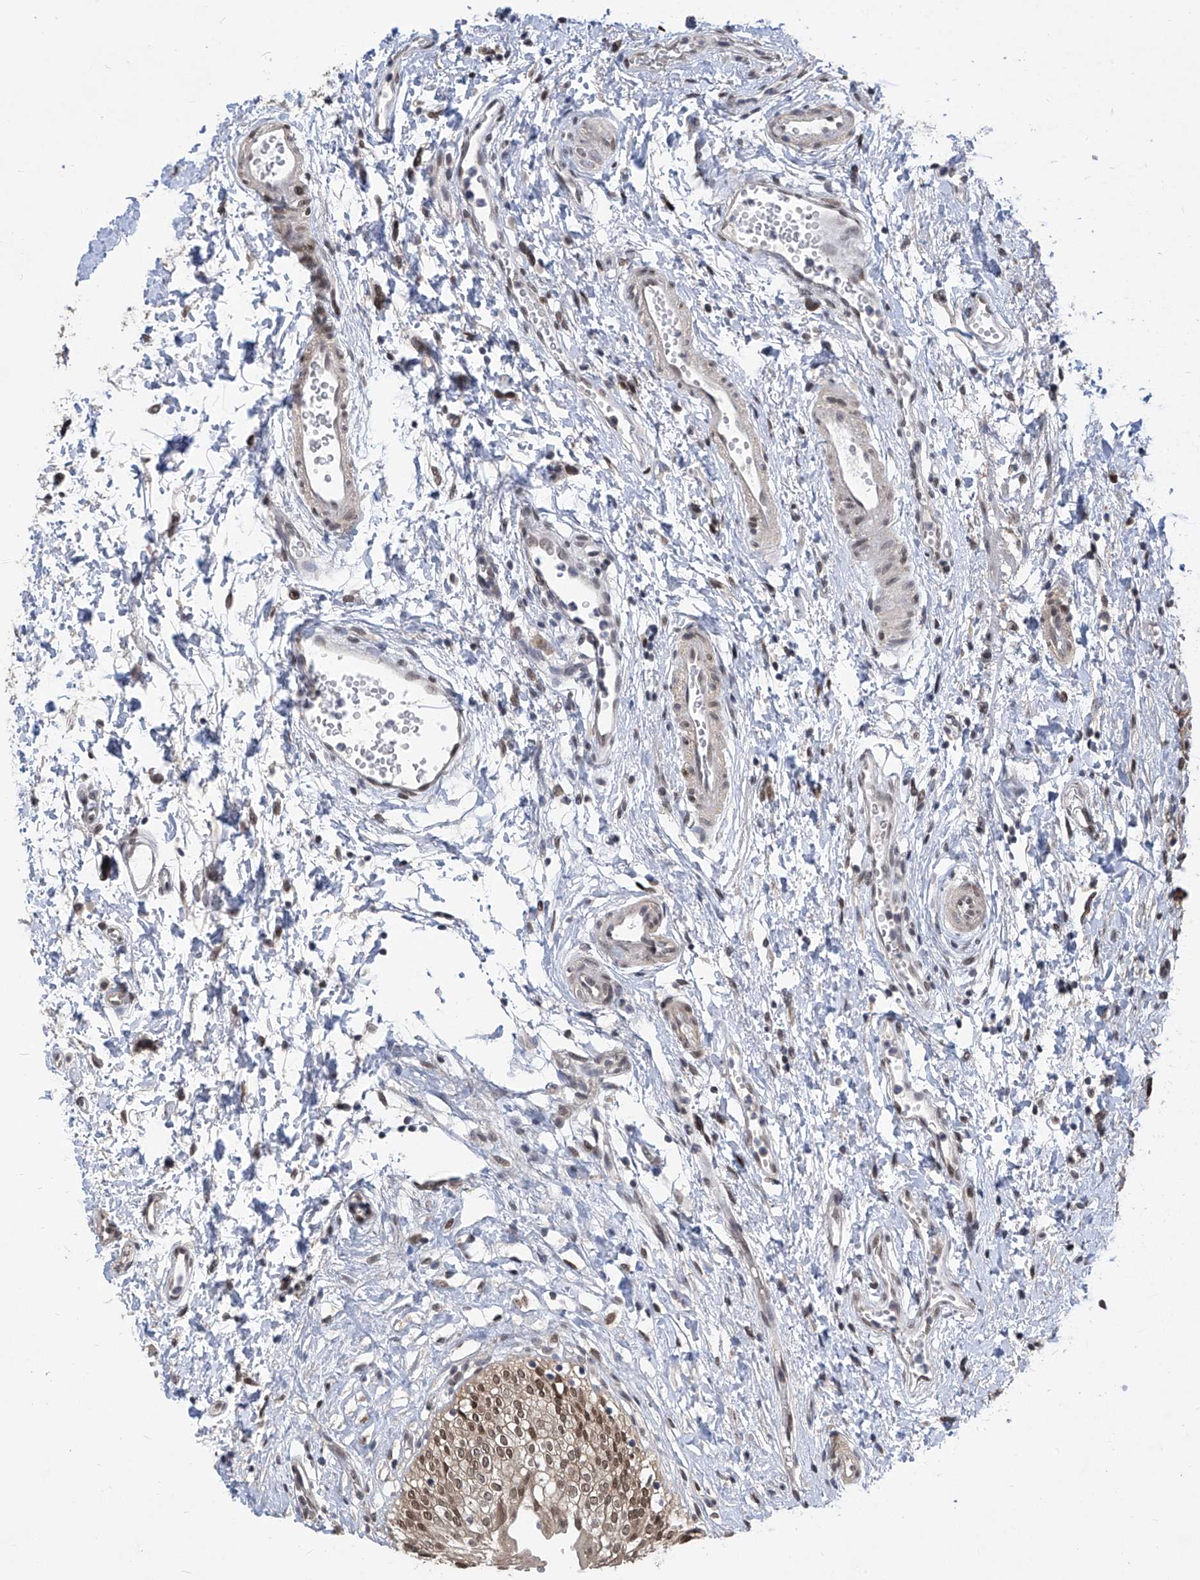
{"staining": {"intensity": "moderate", "quantity": ">75%", "location": "cytoplasmic/membranous,nuclear"}, "tissue": "urinary bladder", "cell_type": "Urothelial cells", "image_type": "normal", "snomed": [{"axis": "morphology", "description": "Normal tissue, NOS"}, {"axis": "topography", "description": "Urinary bladder"}], "caption": "Immunohistochemical staining of normal urinary bladder demonstrates moderate cytoplasmic/membranous,nuclear protein staining in approximately >75% of urothelial cells. The staining was performed using DAB, with brown indicating positive protein expression. Nuclei are stained blue with hematoxylin.", "gene": "CETN1", "patient": {"sex": "male", "age": 51}}